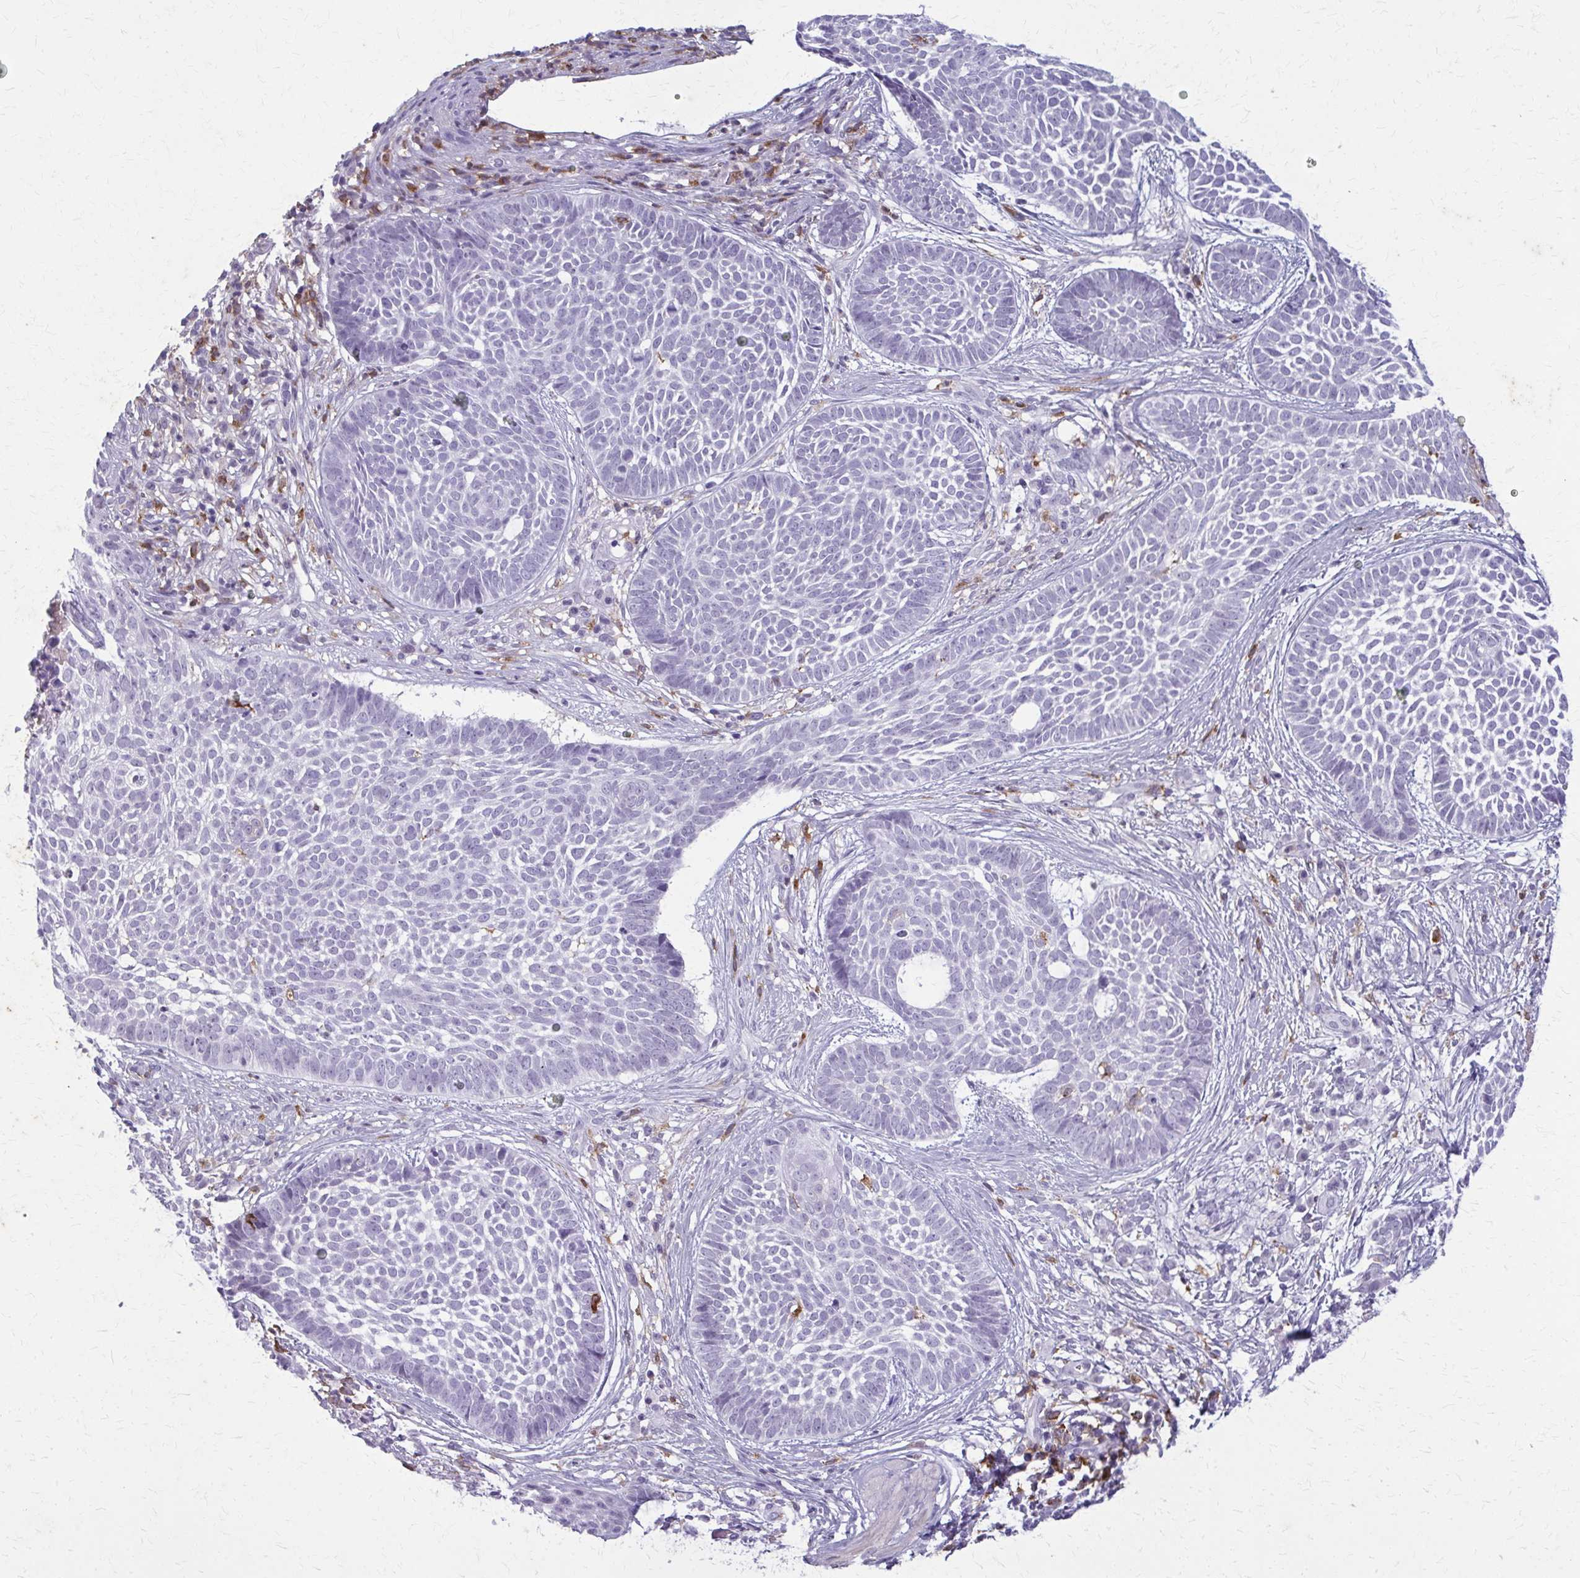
{"staining": {"intensity": "negative", "quantity": "none", "location": "none"}, "tissue": "skin cancer", "cell_type": "Tumor cells", "image_type": "cancer", "snomed": [{"axis": "morphology", "description": "Basal cell carcinoma"}, {"axis": "topography", "description": "Skin"}], "caption": "A photomicrograph of human skin cancer (basal cell carcinoma) is negative for staining in tumor cells.", "gene": "CARD9", "patient": {"sex": "female", "age": 89}}